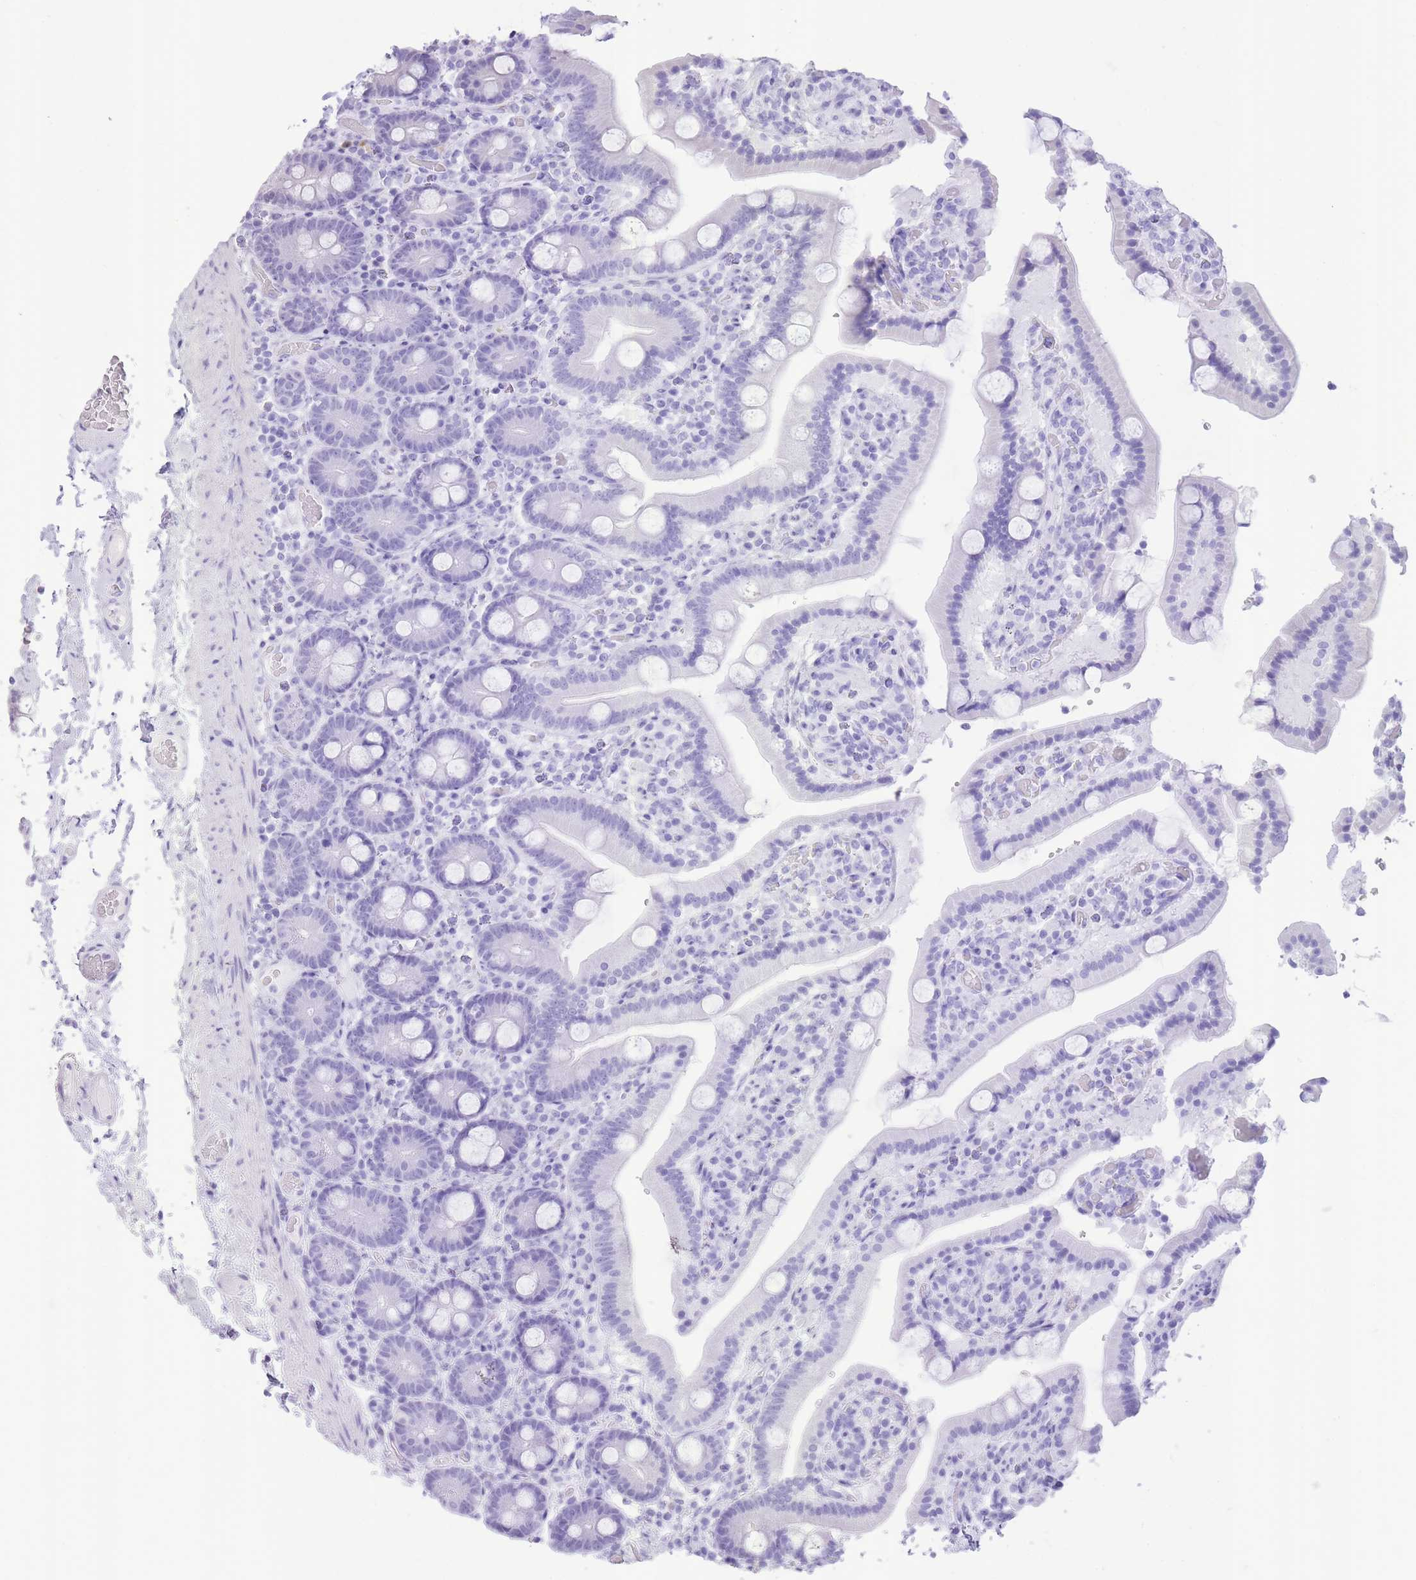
{"staining": {"intensity": "weak", "quantity": "<25%", "location": "cytoplasmic/membranous"}, "tissue": "duodenum", "cell_type": "Glandular cells", "image_type": "normal", "snomed": [{"axis": "morphology", "description": "Normal tissue, NOS"}, {"axis": "topography", "description": "Duodenum"}], "caption": "High magnification brightfield microscopy of normal duodenum stained with DAB (brown) and counterstained with hematoxylin (blue): glandular cells show no significant staining. (DAB (3,3'-diaminobenzidine) immunohistochemistry (IHC) with hematoxylin counter stain).", "gene": "SLC4A4", "patient": {"sex": "male", "age": 55}}